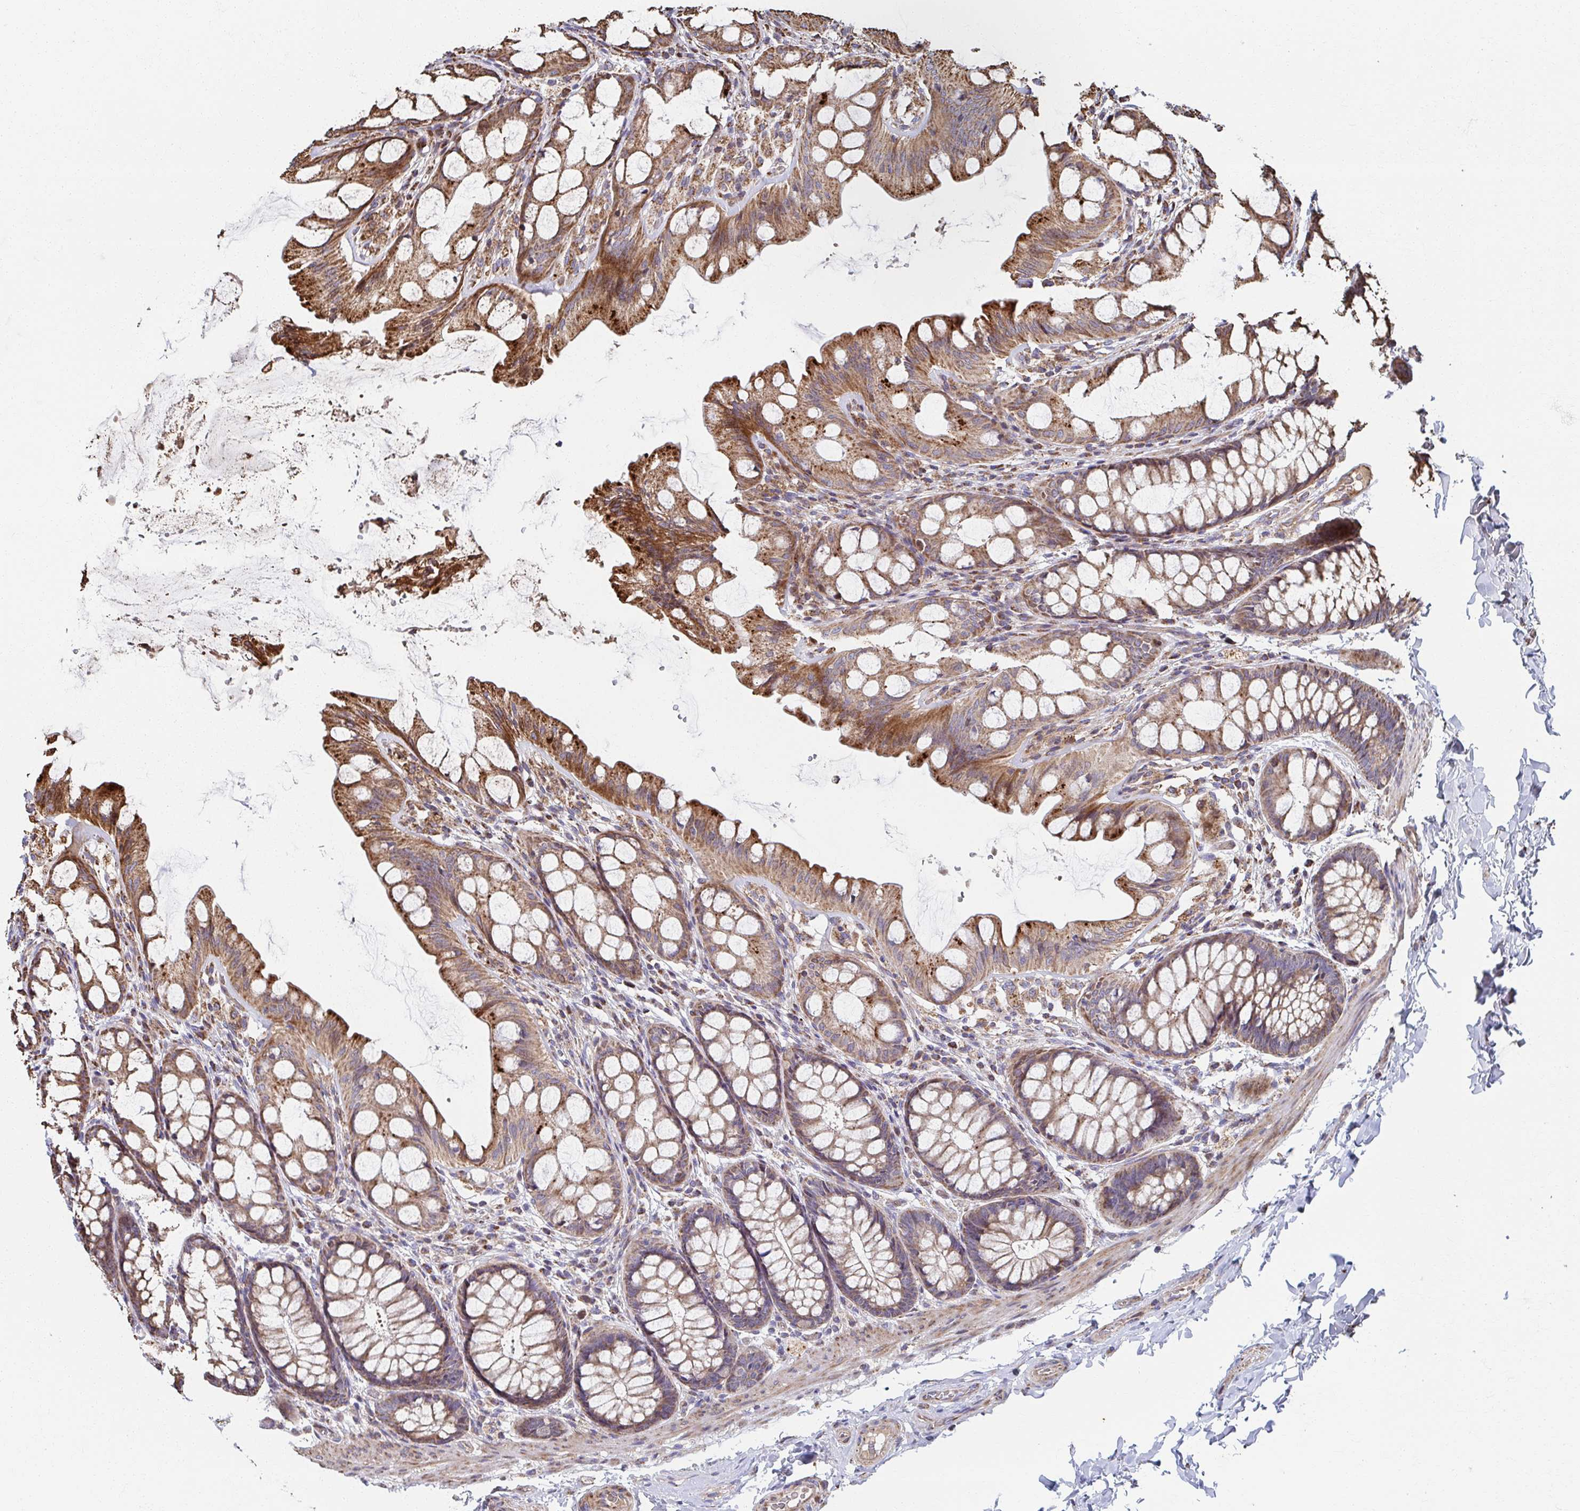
{"staining": {"intensity": "moderate", "quantity": ">75%", "location": "cytoplasmic/membranous"}, "tissue": "colon", "cell_type": "Endothelial cells", "image_type": "normal", "snomed": [{"axis": "morphology", "description": "Normal tissue, NOS"}, {"axis": "topography", "description": "Colon"}], "caption": "DAB (3,3'-diaminobenzidine) immunohistochemical staining of benign human colon reveals moderate cytoplasmic/membranous protein expression in about >75% of endothelial cells.", "gene": "SAT1", "patient": {"sex": "male", "age": 47}}